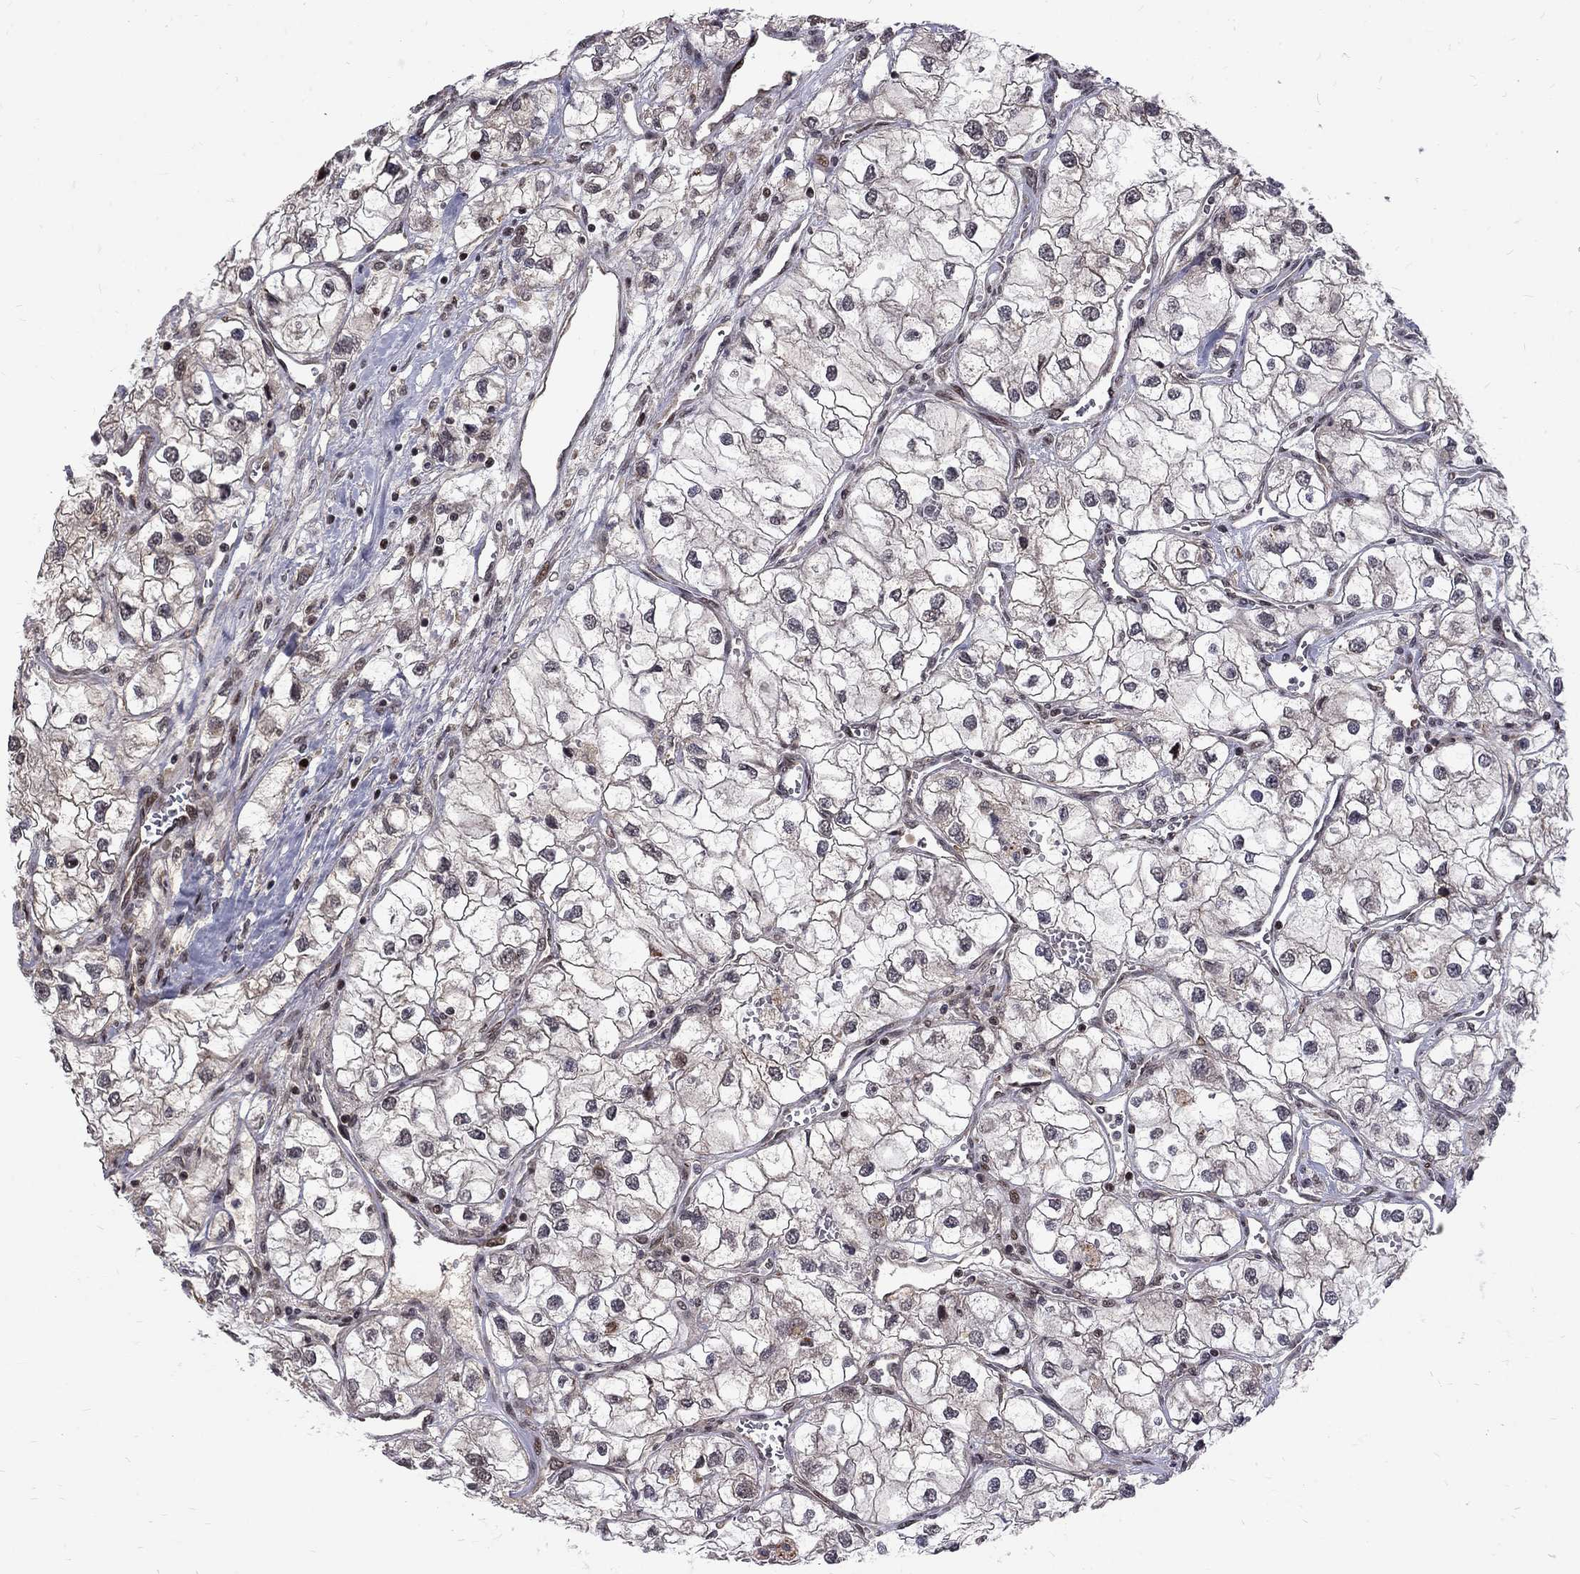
{"staining": {"intensity": "negative", "quantity": "none", "location": "none"}, "tissue": "renal cancer", "cell_type": "Tumor cells", "image_type": "cancer", "snomed": [{"axis": "morphology", "description": "Adenocarcinoma, NOS"}, {"axis": "topography", "description": "Kidney"}], "caption": "The image exhibits no staining of tumor cells in adenocarcinoma (renal).", "gene": "TCEAL1", "patient": {"sex": "male", "age": 59}}